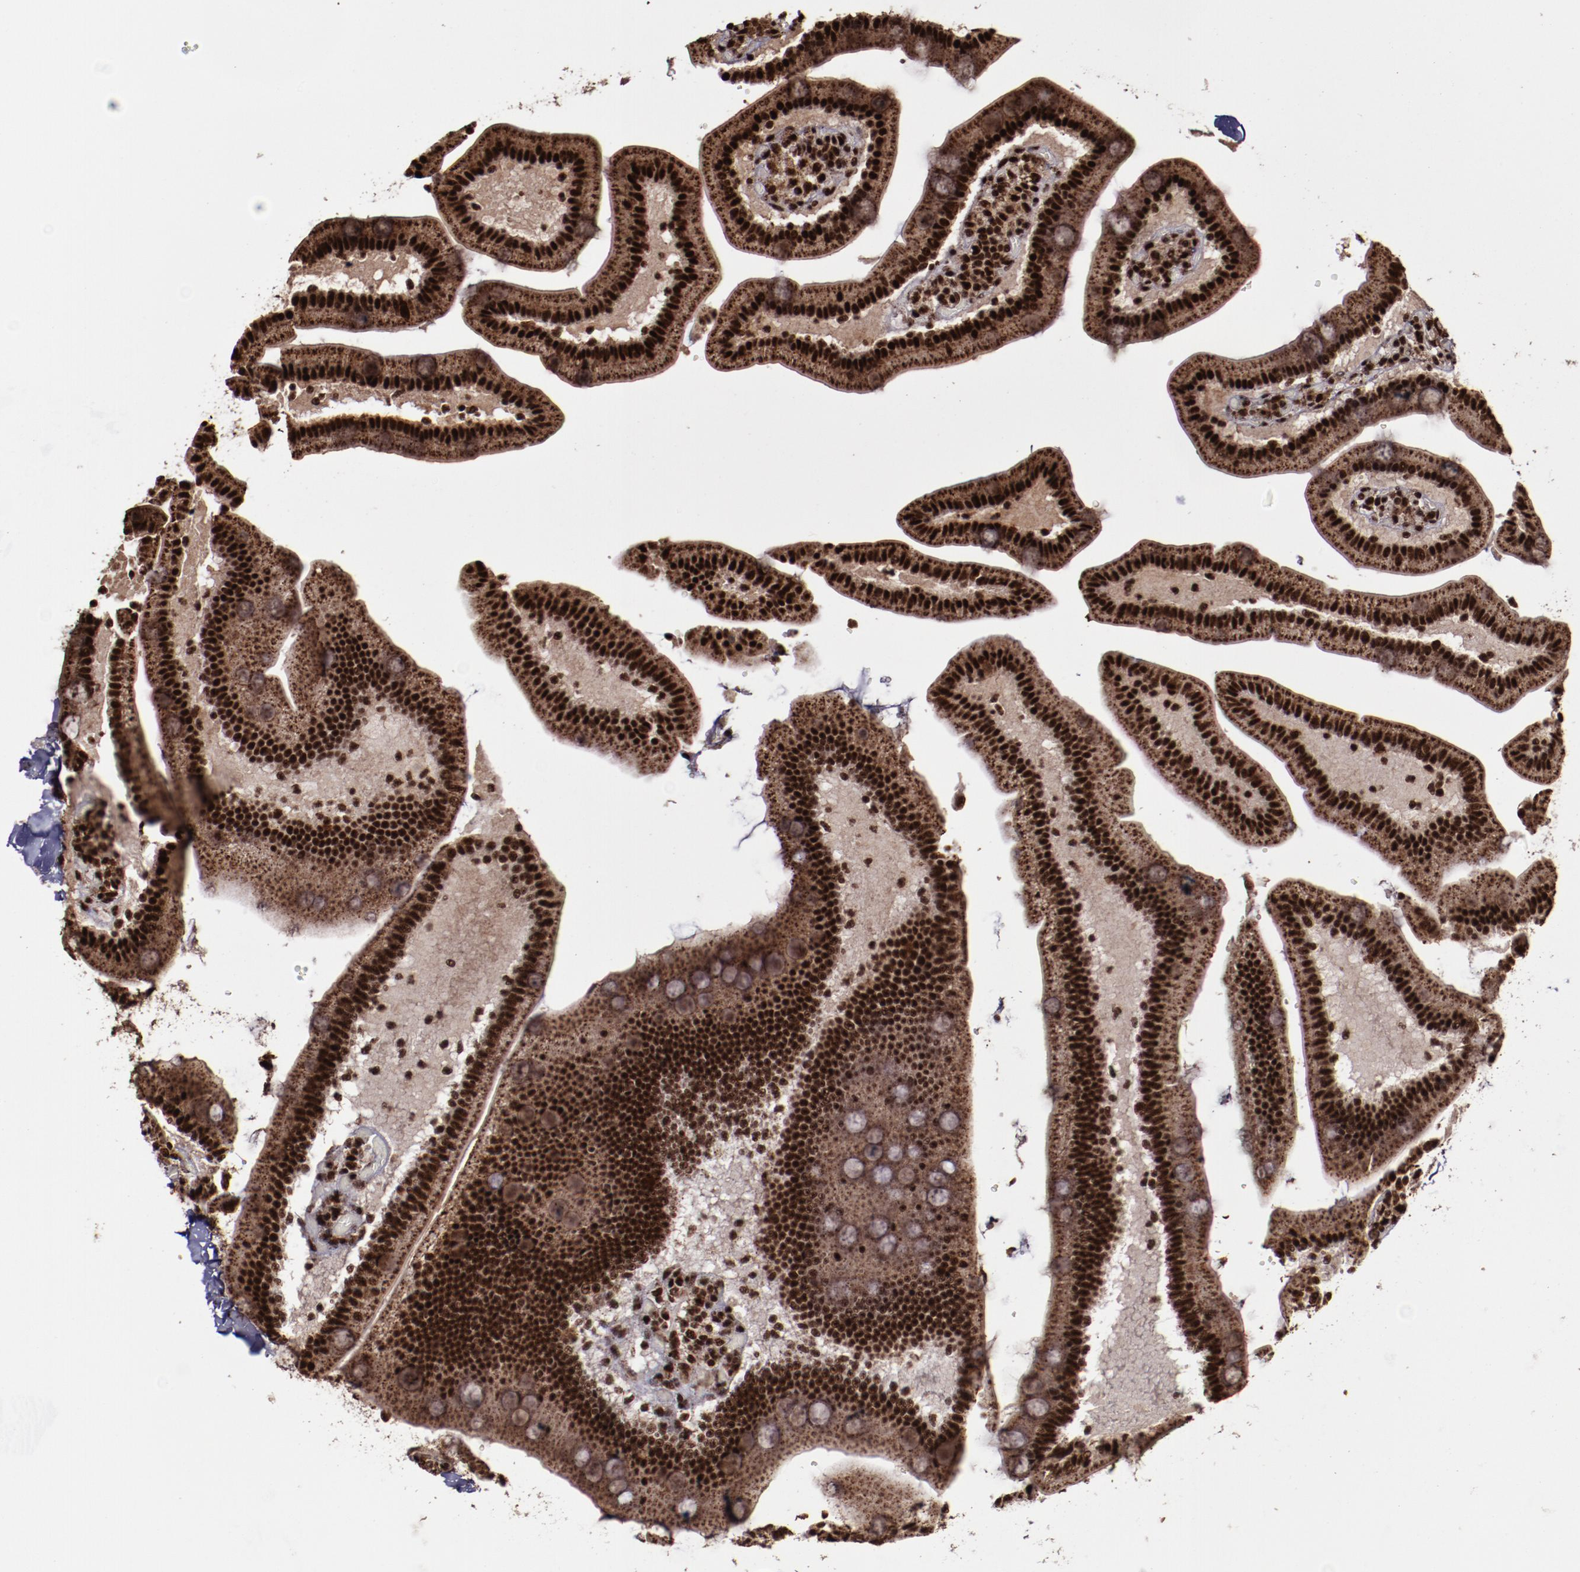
{"staining": {"intensity": "strong", "quantity": ">75%", "location": "cytoplasmic/membranous,nuclear"}, "tissue": "duodenum", "cell_type": "Glandular cells", "image_type": "normal", "snomed": [{"axis": "morphology", "description": "Normal tissue, NOS"}, {"axis": "topography", "description": "Duodenum"}], "caption": "Immunohistochemical staining of normal duodenum reveals strong cytoplasmic/membranous,nuclear protein positivity in approximately >75% of glandular cells.", "gene": "SNW1", "patient": {"sex": "male", "age": 66}}